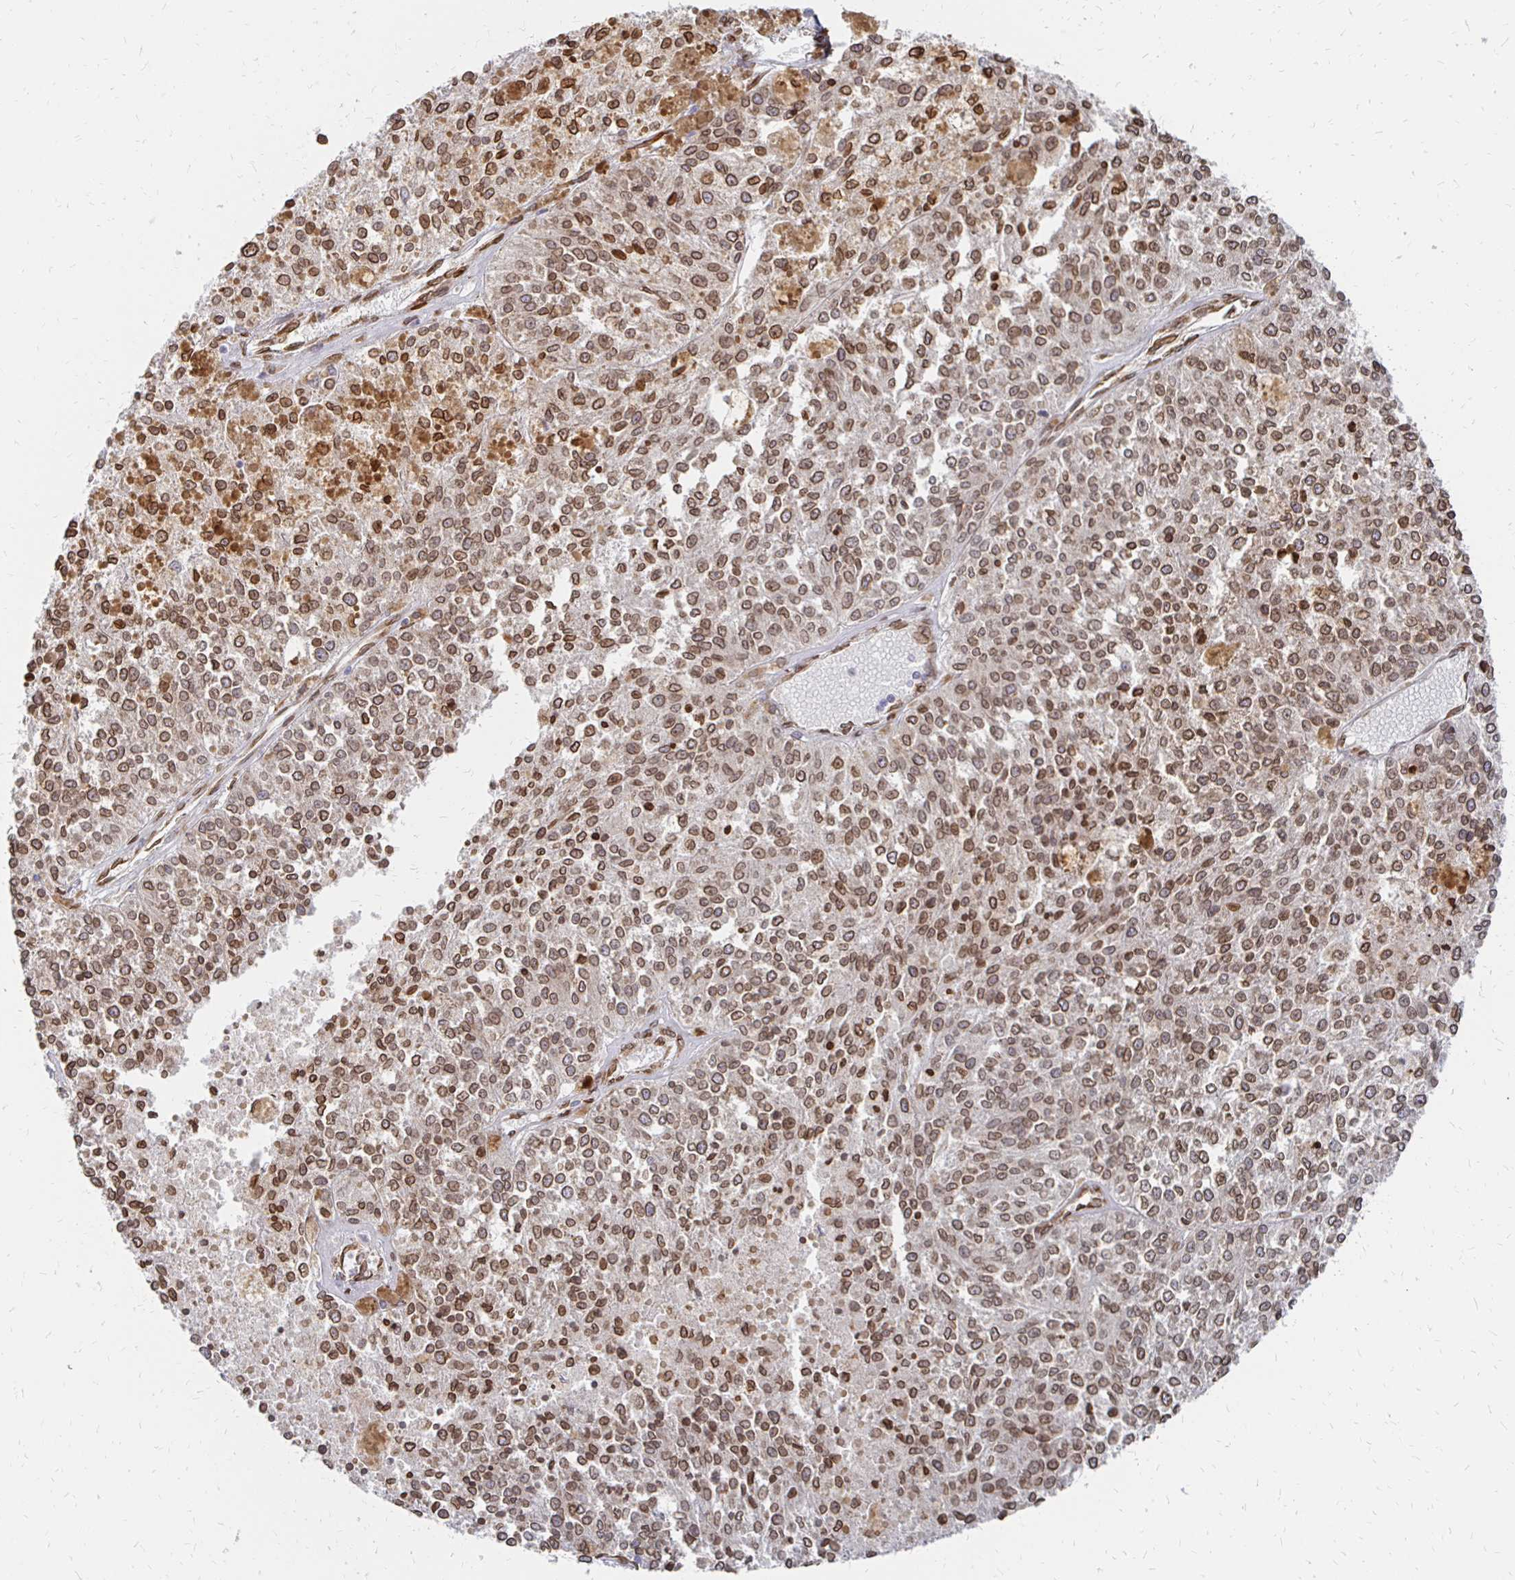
{"staining": {"intensity": "moderate", "quantity": ">75%", "location": "cytoplasmic/membranous,nuclear"}, "tissue": "melanoma", "cell_type": "Tumor cells", "image_type": "cancer", "snomed": [{"axis": "morphology", "description": "Malignant melanoma, Metastatic site"}, {"axis": "topography", "description": "Lymph node"}], "caption": "This photomicrograph shows melanoma stained with immunohistochemistry to label a protein in brown. The cytoplasmic/membranous and nuclear of tumor cells show moderate positivity for the protein. Nuclei are counter-stained blue.", "gene": "PELI3", "patient": {"sex": "female", "age": 64}}